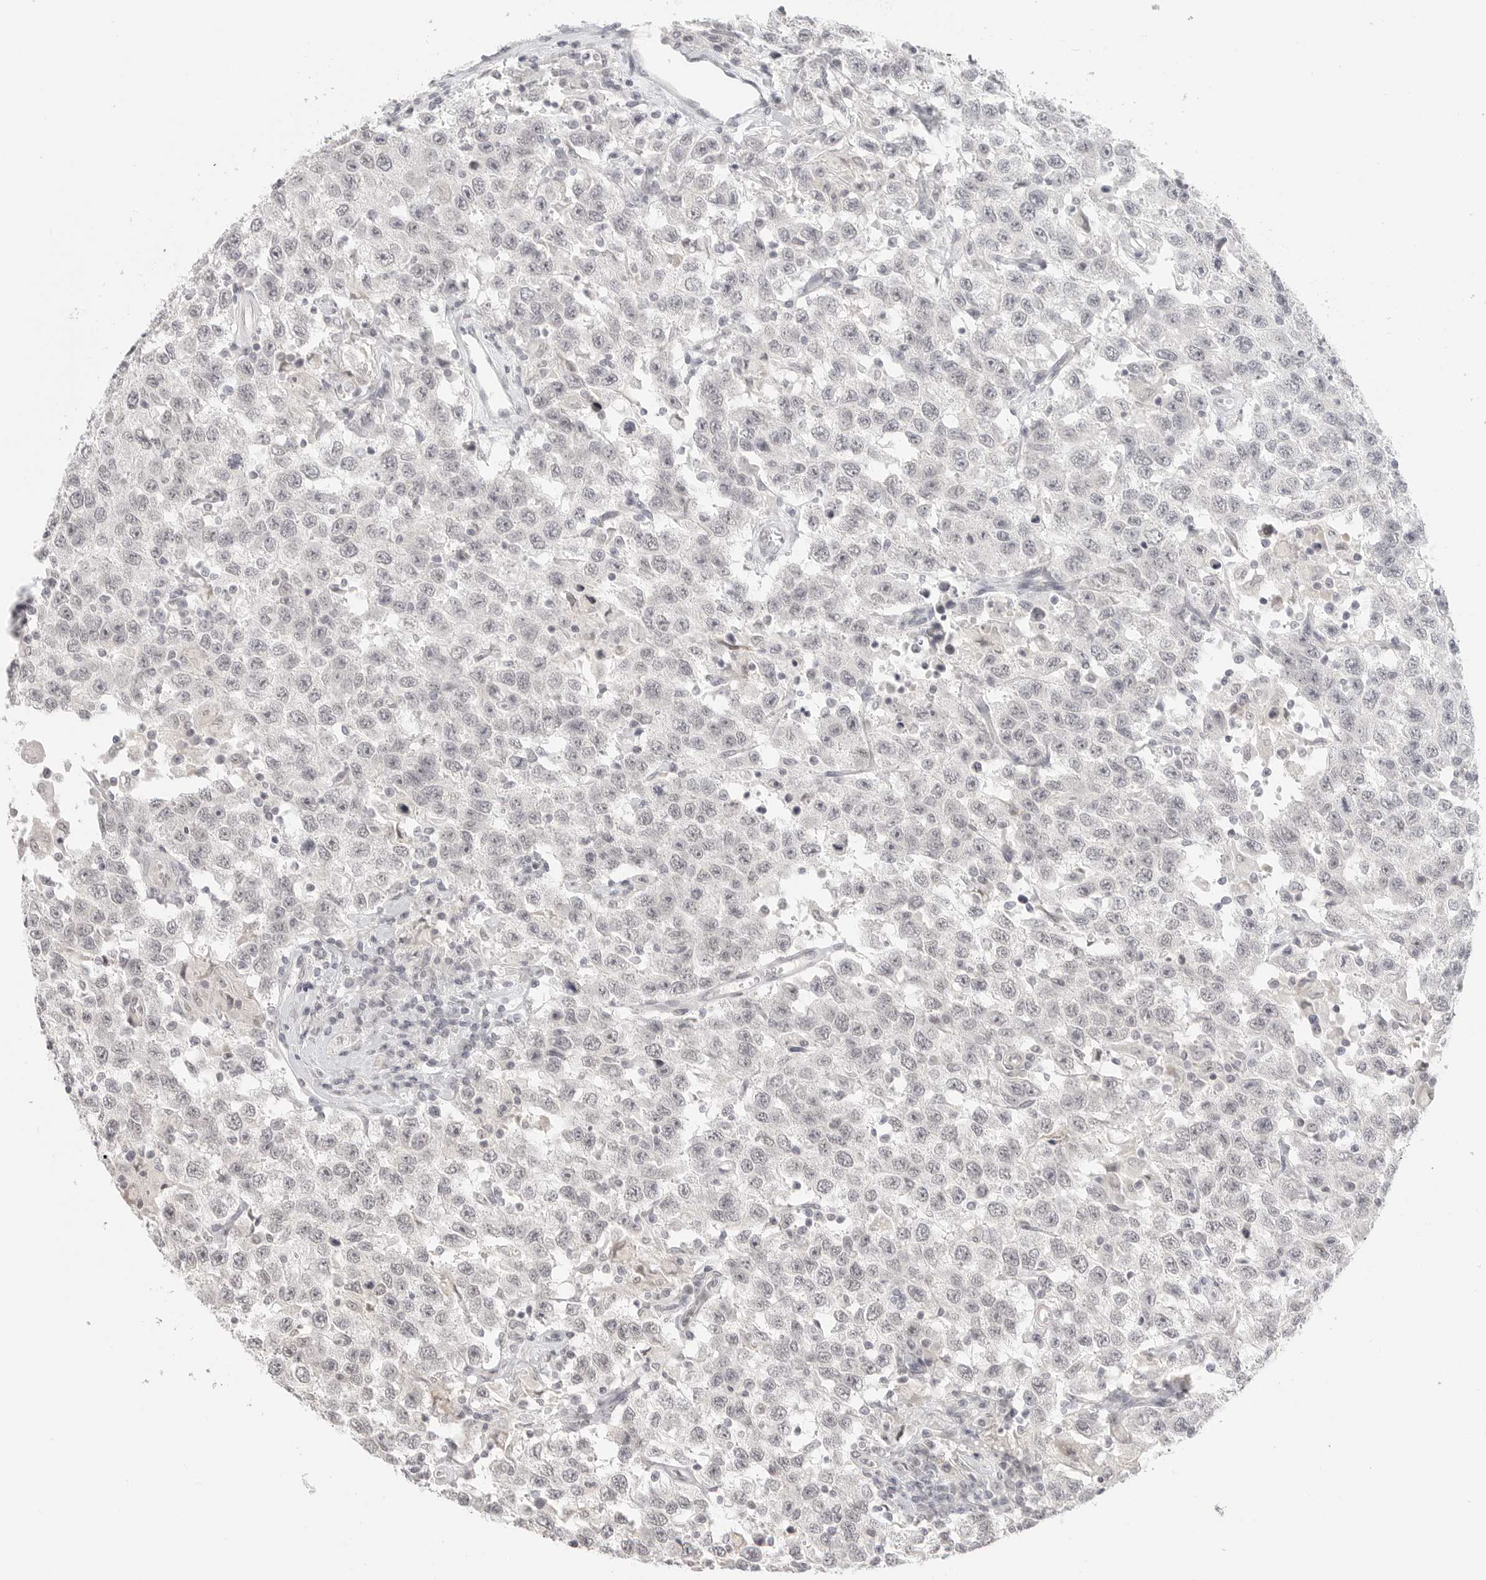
{"staining": {"intensity": "negative", "quantity": "none", "location": "none"}, "tissue": "testis cancer", "cell_type": "Tumor cells", "image_type": "cancer", "snomed": [{"axis": "morphology", "description": "Seminoma, NOS"}, {"axis": "topography", "description": "Testis"}], "caption": "This is an IHC photomicrograph of human seminoma (testis). There is no expression in tumor cells.", "gene": "KLK11", "patient": {"sex": "male", "age": 41}}